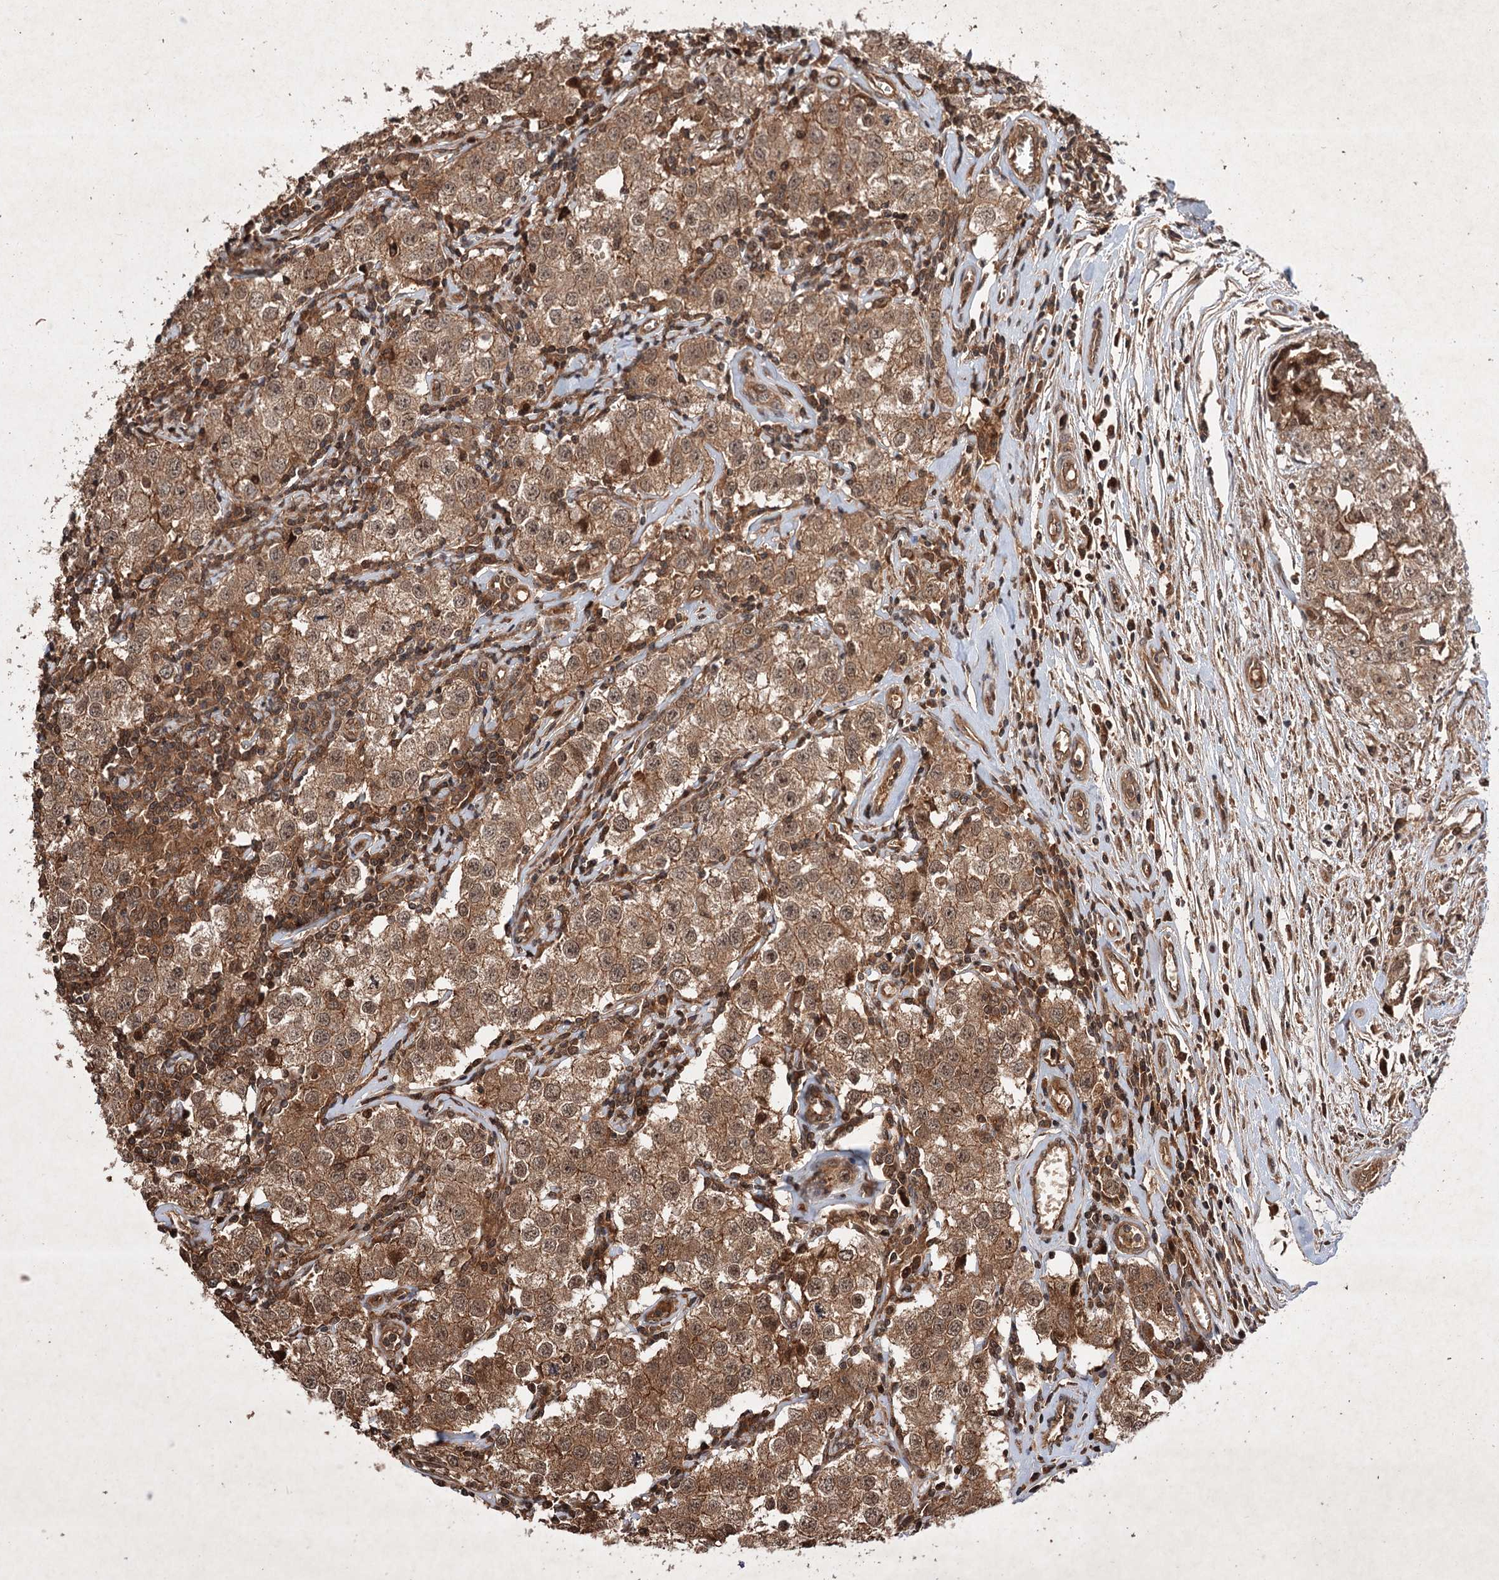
{"staining": {"intensity": "moderate", "quantity": ">75%", "location": "cytoplasmic/membranous,nuclear"}, "tissue": "testis cancer", "cell_type": "Tumor cells", "image_type": "cancer", "snomed": [{"axis": "morphology", "description": "Seminoma, NOS"}, {"axis": "morphology", "description": "Carcinoma, Embryonal, NOS"}, {"axis": "topography", "description": "Testis"}], "caption": "Testis cancer tissue displays moderate cytoplasmic/membranous and nuclear staining in about >75% of tumor cells, visualized by immunohistochemistry. The staining was performed using DAB, with brown indicating positive protein expression. Nuclei are stained blue with hematoxylin.", "gene": "ADK", "patient": {"sex": "male", "age": 43}}